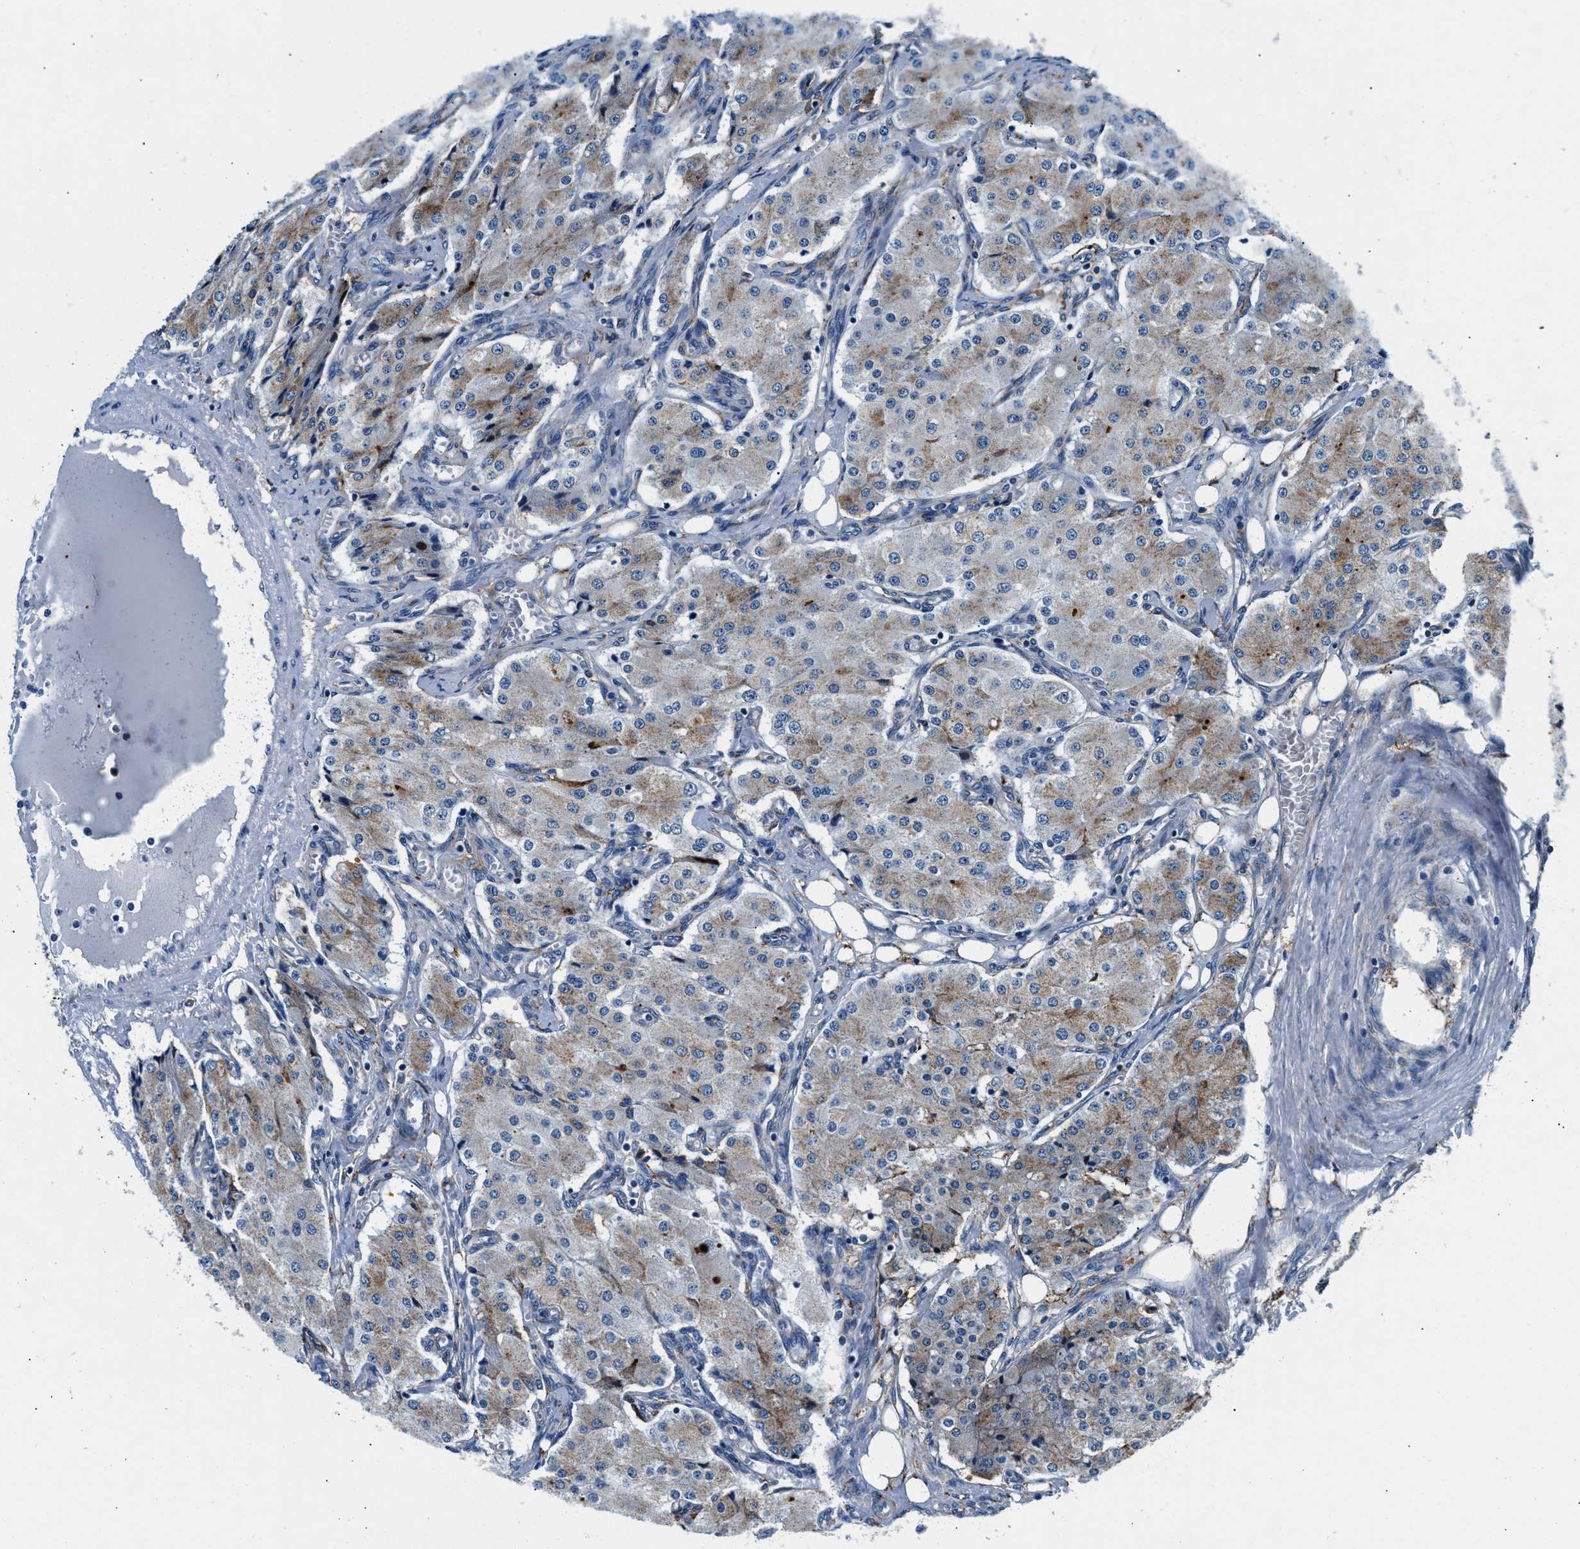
{"staining": {"intensity": "weak", "quantity": "25%-75%", "location": "cytoplasmic/membranous"}, "tissue": "carcinoid", "cell_type": "Tumor cells", "image_type": "cancer", "snomed": [{"axis": "morphology", "description": "Carcinoid, malignant, NOS"}, {"axis": "topography", "description": "Colon"}], "caption": "Weak cytoplasmic/membranous positivity for a protein is identified in about 25%-75% of tumor cells of carcinoid (malignant) using immunohistochemistry (IHC).", "gene": "SLFN11", "patient": {"sex": "female", "age": 52}}